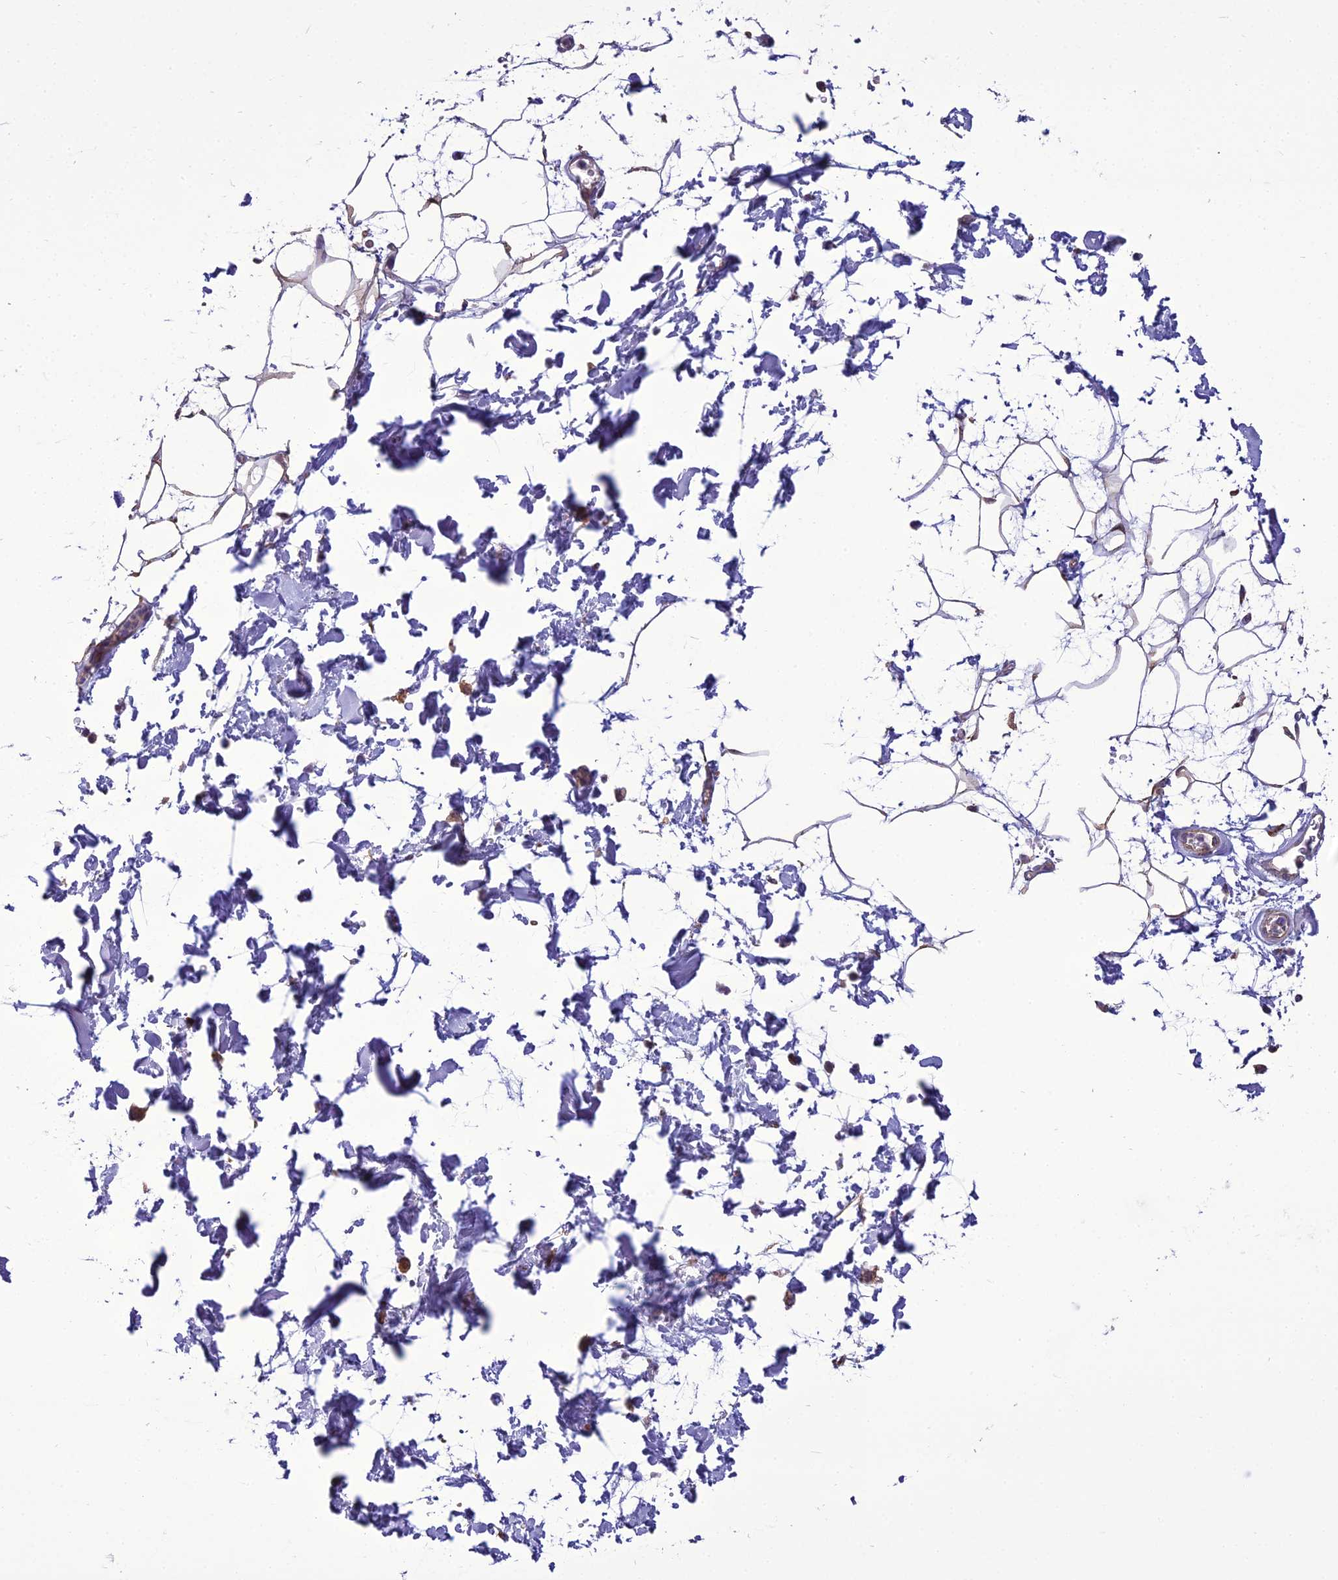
{"staining": {"intensity": "weak", "quantity": "25%-75%", "location": "cytoplasmic/membranous"}, "tissue": "adipose tissue", "cell_type": "Adipocytes", "image_type": "normal", "snomed": [{"axis": "morphology", "description": "Normal tissue, NOS"}, {"axis": "topography", "description": "Soft tissue"}], "caption": "The histopathology image displays staining of normal adipose tissue, revealing weak cytoplasmic/membranous protein staining (brown color) within adipocytes. (DAB (3,3'-diaminobenzidine) = brown stain, brightfield microscopy at high magnification).", "gene": "ENSG00000260272", "patient": {"sex": "male", "age": 72}}